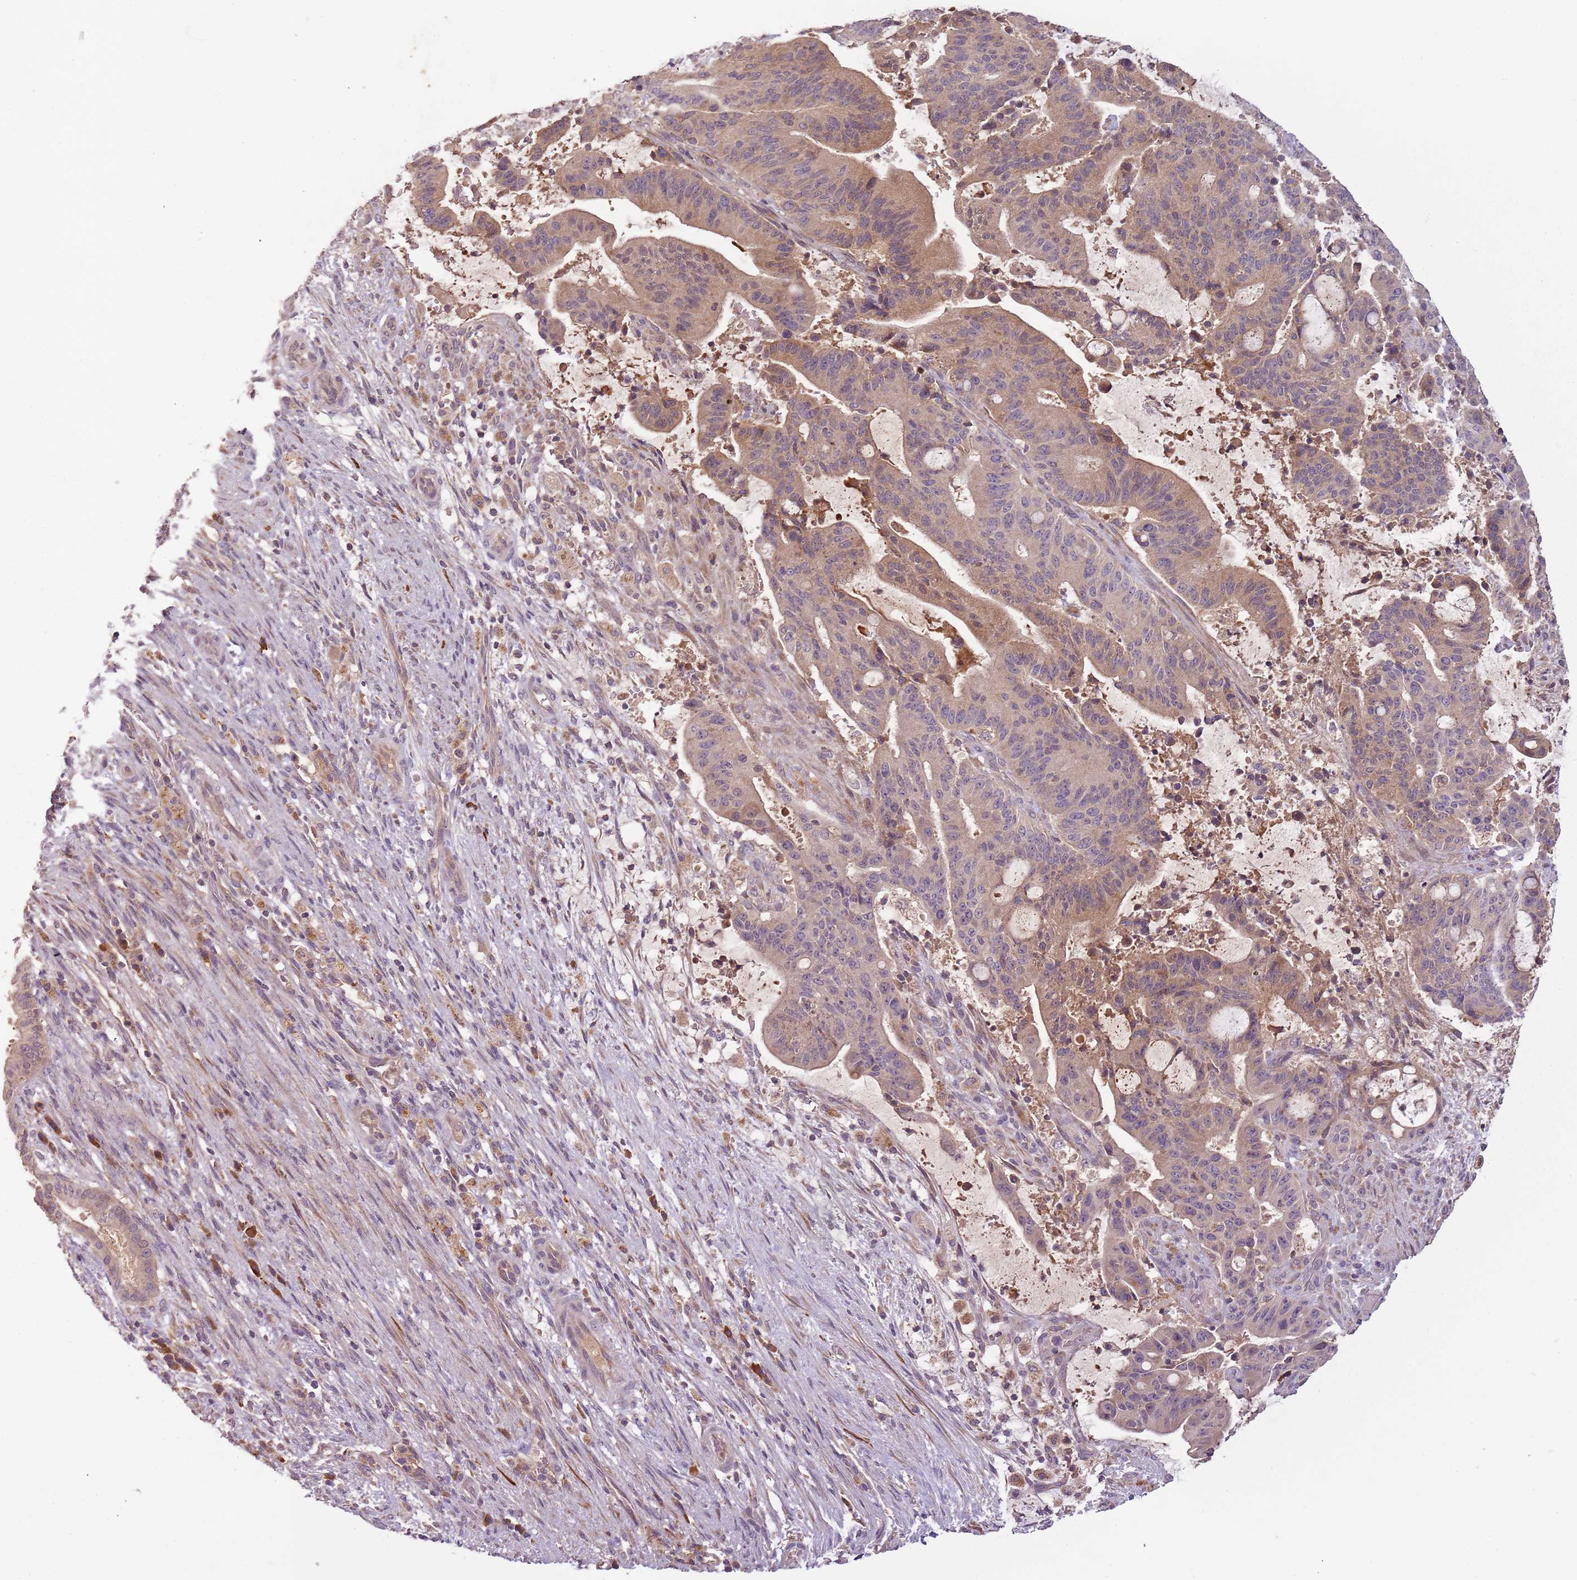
{"staining": {"intensity": "moderate", "quantity": ">75%", "location": "cytoplasmic/membranous"}, "tissue": "liver cancer", "cell_type": "Tumor cells", "image_type": "cancer", "snomed": [{"axis": "morphology", "description": "Normal tissue, NOS"}, {"axis": "morphology", "description": "Cholangiocarcinoma"}, {"axis": "topography", "description": "Liver"}, {"axis": "topography", "description": "Peripheral nerve tissue"}], "caption": "A high-resolution image shows IHC staining of cholangiocarcinoma (liver), which shows moderate cytoplasmic/membranous staining in approximately >75% of tumor cells.", "gene": "FECH", "patient": {"sex": "female", "age": 73}}